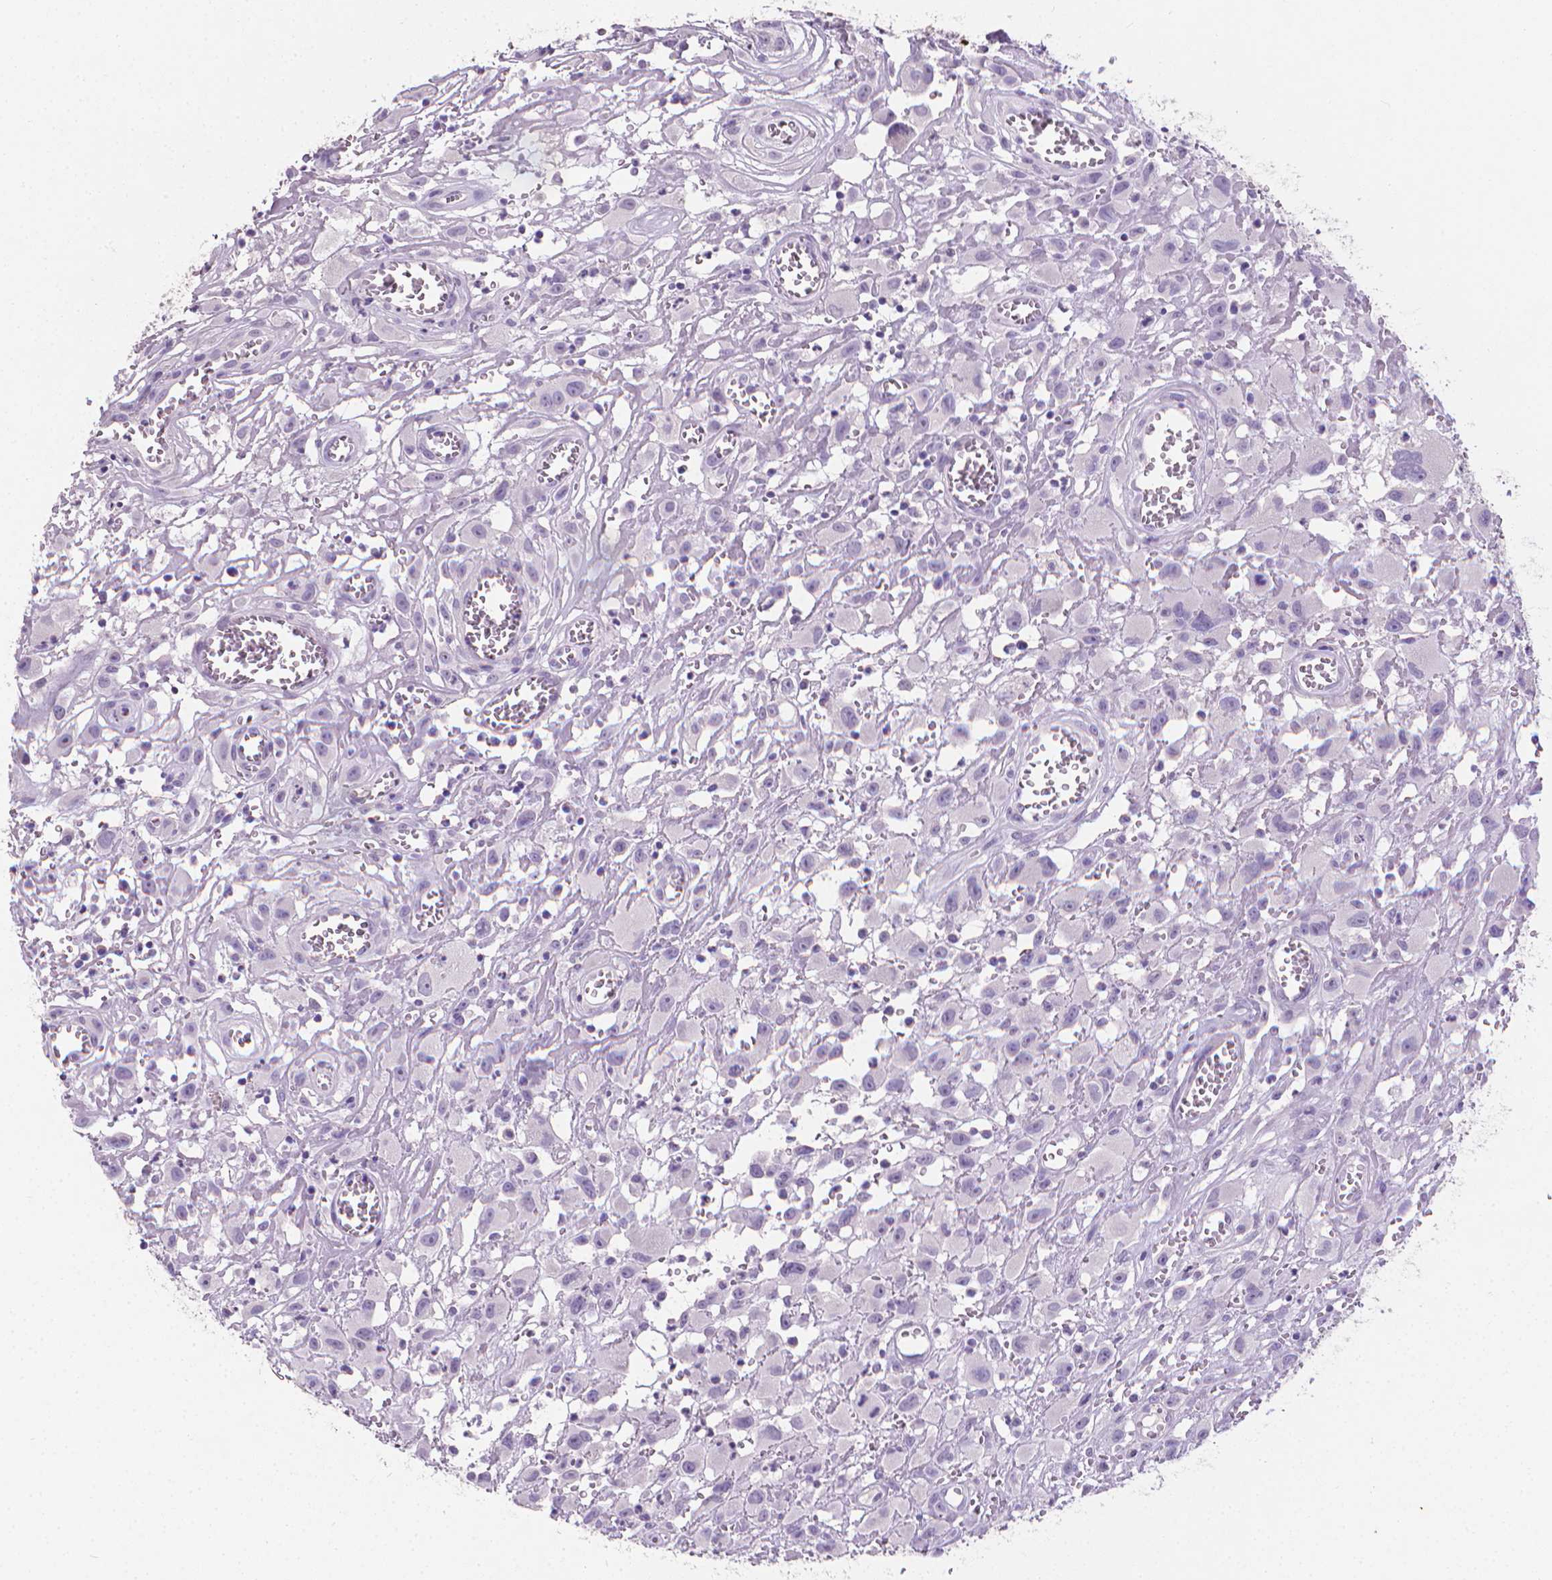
{"staining": {"intensity": "negative", "quantity": "none", "location": "none"}, "tissue": "head and neck cancer", "cell_type": "Tumor cells", "image_type": "cancer", "snomed": [{"axis": "morphology", "description": "Squamous cell carcinoma, NOS"}, {"axis": "morphology", "description": "Squamous cell carcinoma, metastatic, NOS"}, {"axis": "topography", "description": "Oral tissue"}, {"axis": "topography", "description": "Head-Neck"}], "caption": "This is an immunohistochemistry (IHC) photomicrograph of human head and neck squamous cell carcinoma. There is no staining in tumor cells.", "gene": "XPNPEP2", "patient": {"sex": "female", "age": 85}}